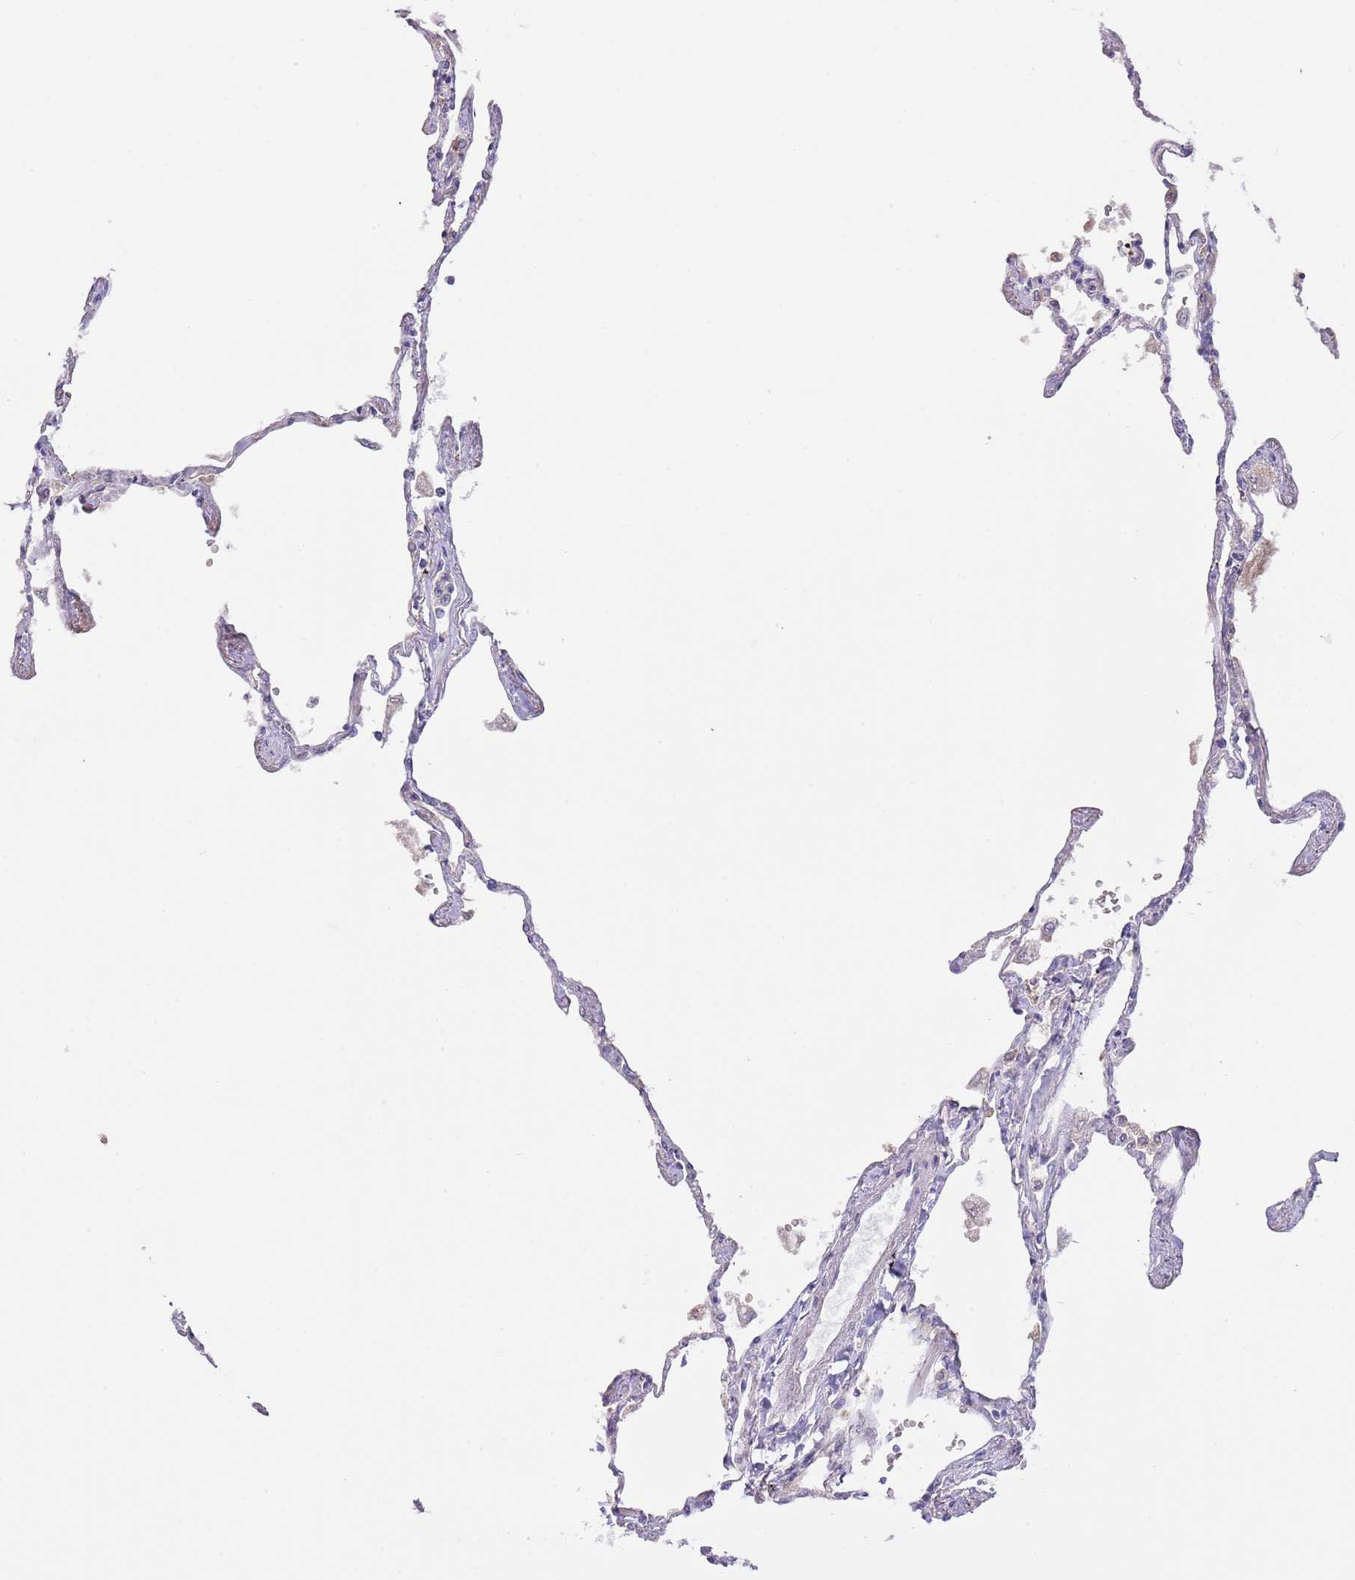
{"staining": {"intensity": "negative", "quantity": "none", "location": "none"}, "tissue": "lung", "cell_type": "Alveolar cells", "image_type": "normal", "snomed": [{"axis": "morphology", "description": "Normal tissue, NOS"}, {"axis": "topography", "description": "Lung"}], "caption": "Immunohistochemistry of normal human lung exhibits no staining in alveolar cells. (DAB (3,3'-diaminobenzidine) immunohistochemistry (IHC) with hematoxylin counter stain).", "gene": "AP1S2", "patient": {"sex": "female", "age": 67}}